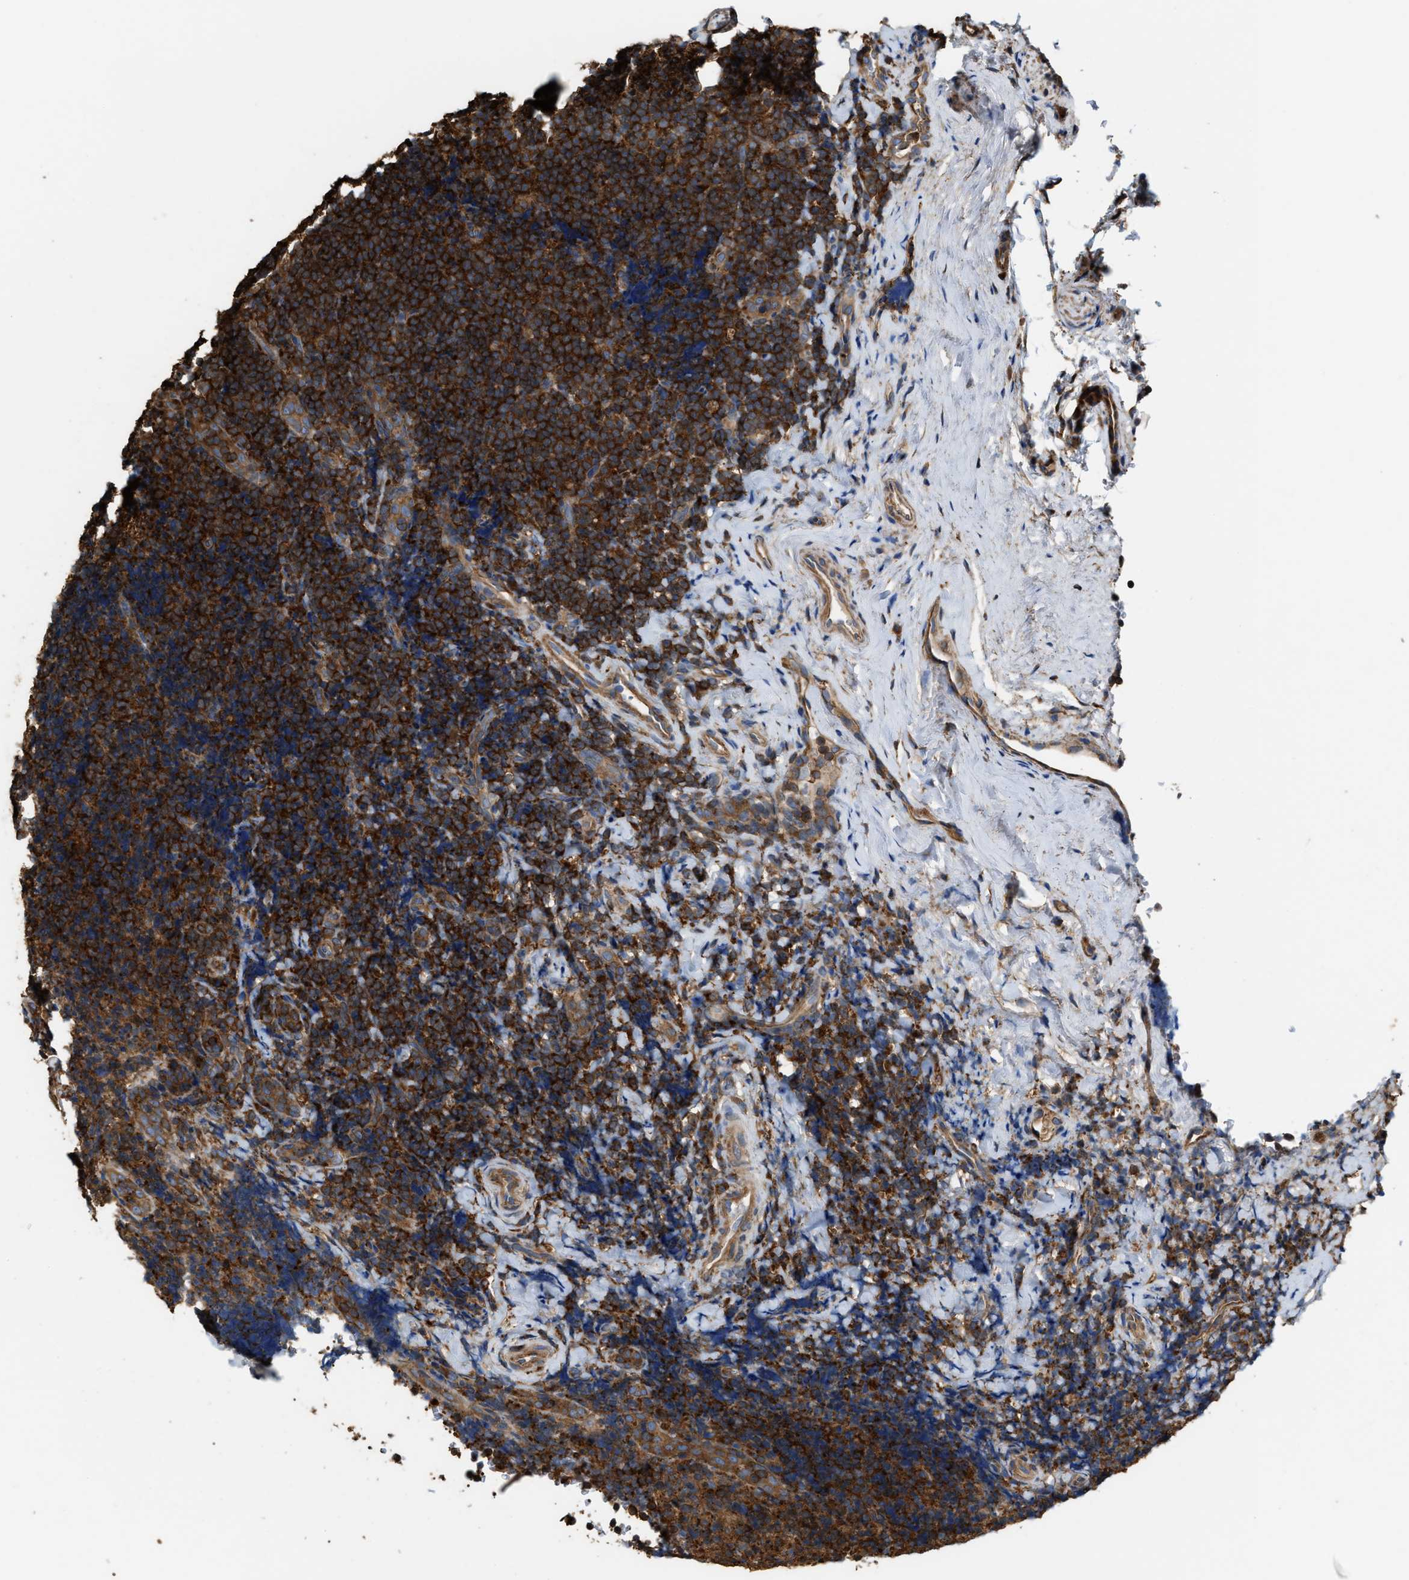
{"staining": {"intensity": "strong", "quantity": ">75%", "location": "cytoplasmic/membranous"}, "tissue": "tonsil", "cell_type": "Germinal center cells", "image_type": "normal", "snomed": [{"axis": "morphology", "description": "Normal tissue, NOS"}, {"axis": "topography", "description": "Tonsil"}], "caption": "Protein positivity by immunohistochemistry (IHC) reveals strong cytoplasmic/membranous staining in about >75% of germinal center cells in normal tonsil.", "gene": "ATIC", "patient": {"sex": "male", "age": 37}}